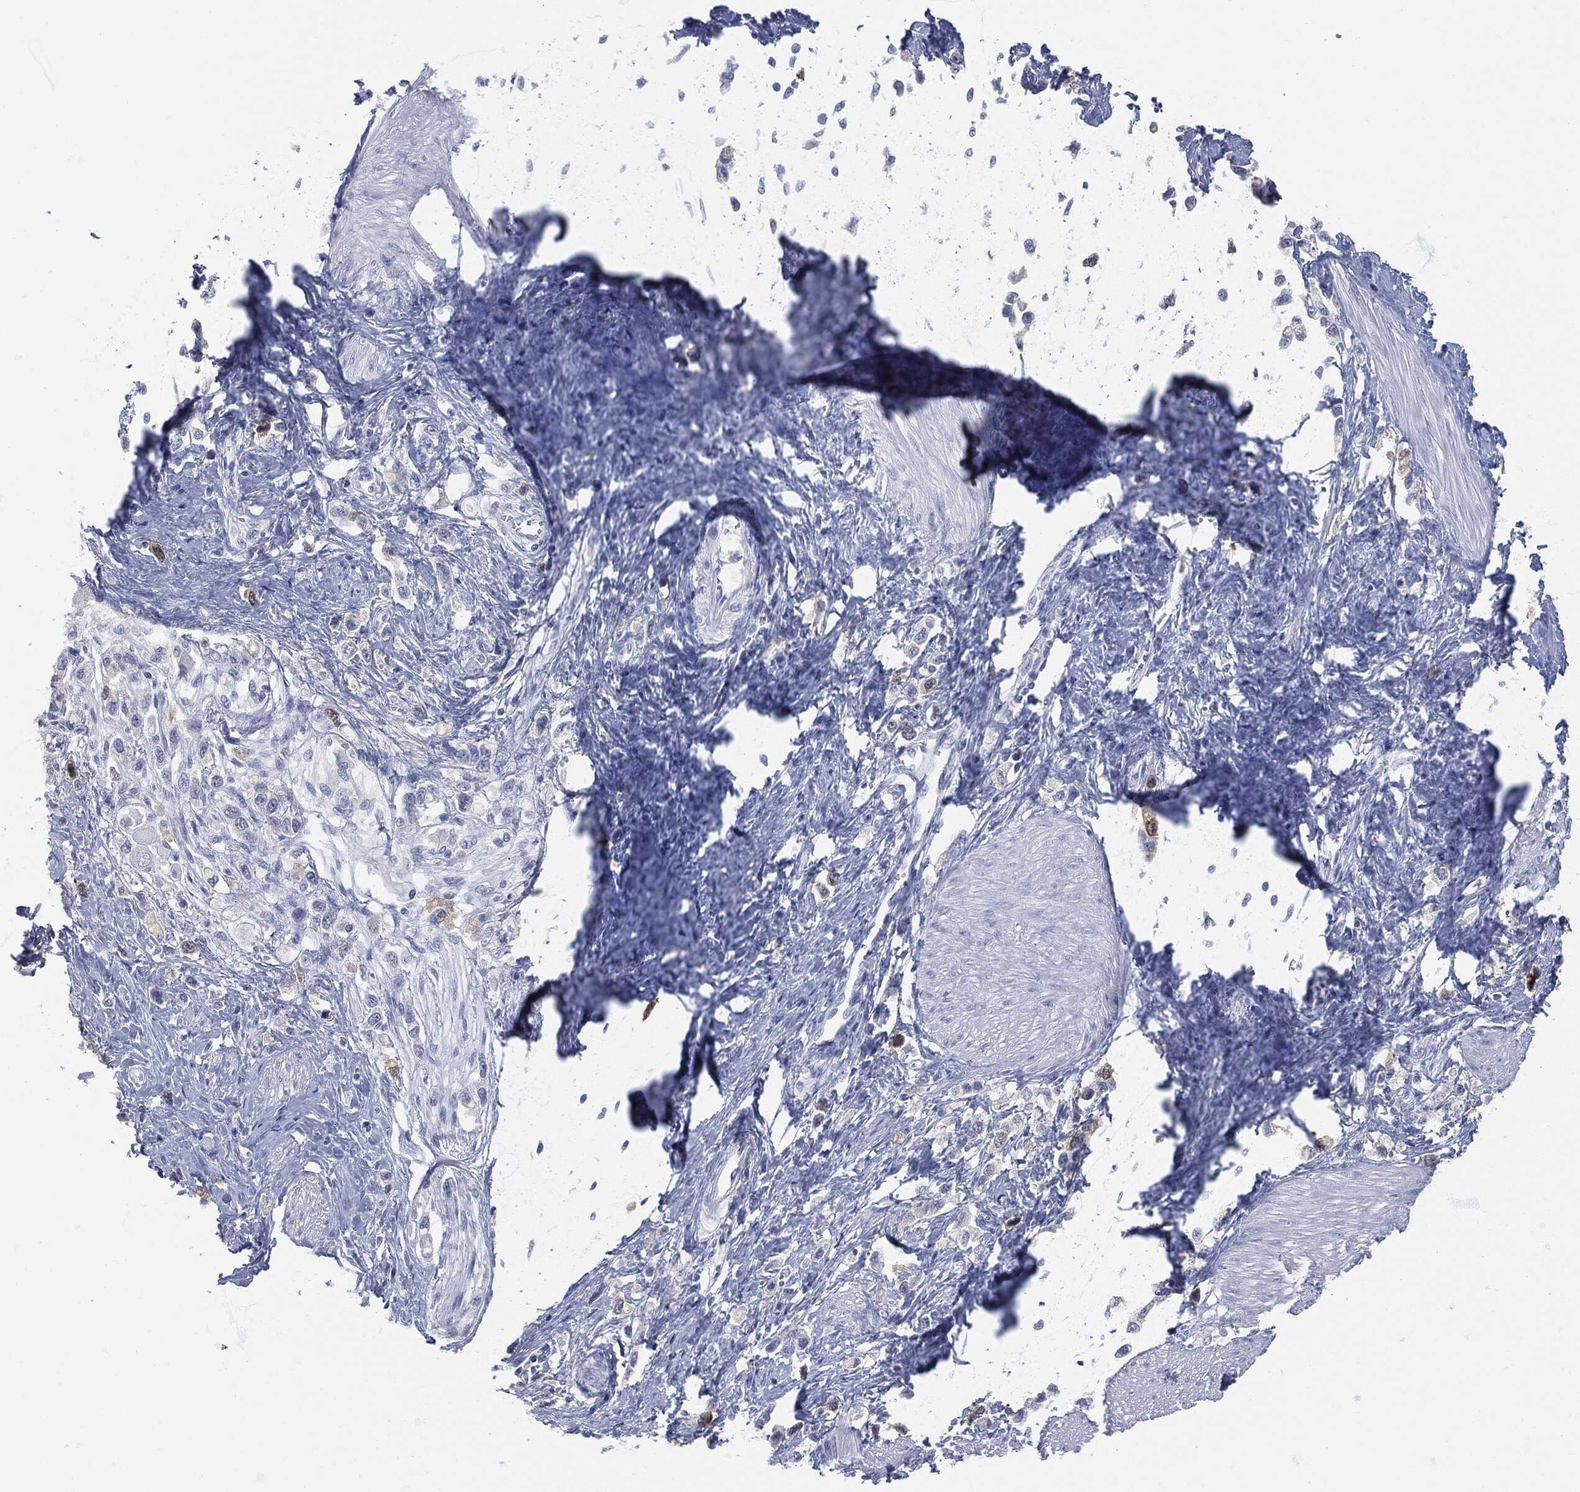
{"staining": {"intensity": "negative", "quantity": "none", "location": "none"}, "tissue": "stomach cancer", "cell_type": "Tumor cells", "image_type": "cancer", "snomed": [{"axis": "morphology", "description": "Normal tissue, NOS"}, {"axis": "morphology", "description": "Adenocarcinoma, NOS"}, {"axis": "morphology", "description": "Adenocarcinoma, High grade"}, {"axis": "topography", "description": "Stomach, upper"}, {"axis": "topography", "description": "Stomach"}], "caption": "An immunohistochemistry (IHC) photomicrograph of adenocarcinoma (stomach) is shown. There is no staining in tumor cells of adenocarcinoma (stomach).", "gene": "UBE2C", "patient": {"sex": "female", "age": 65}}